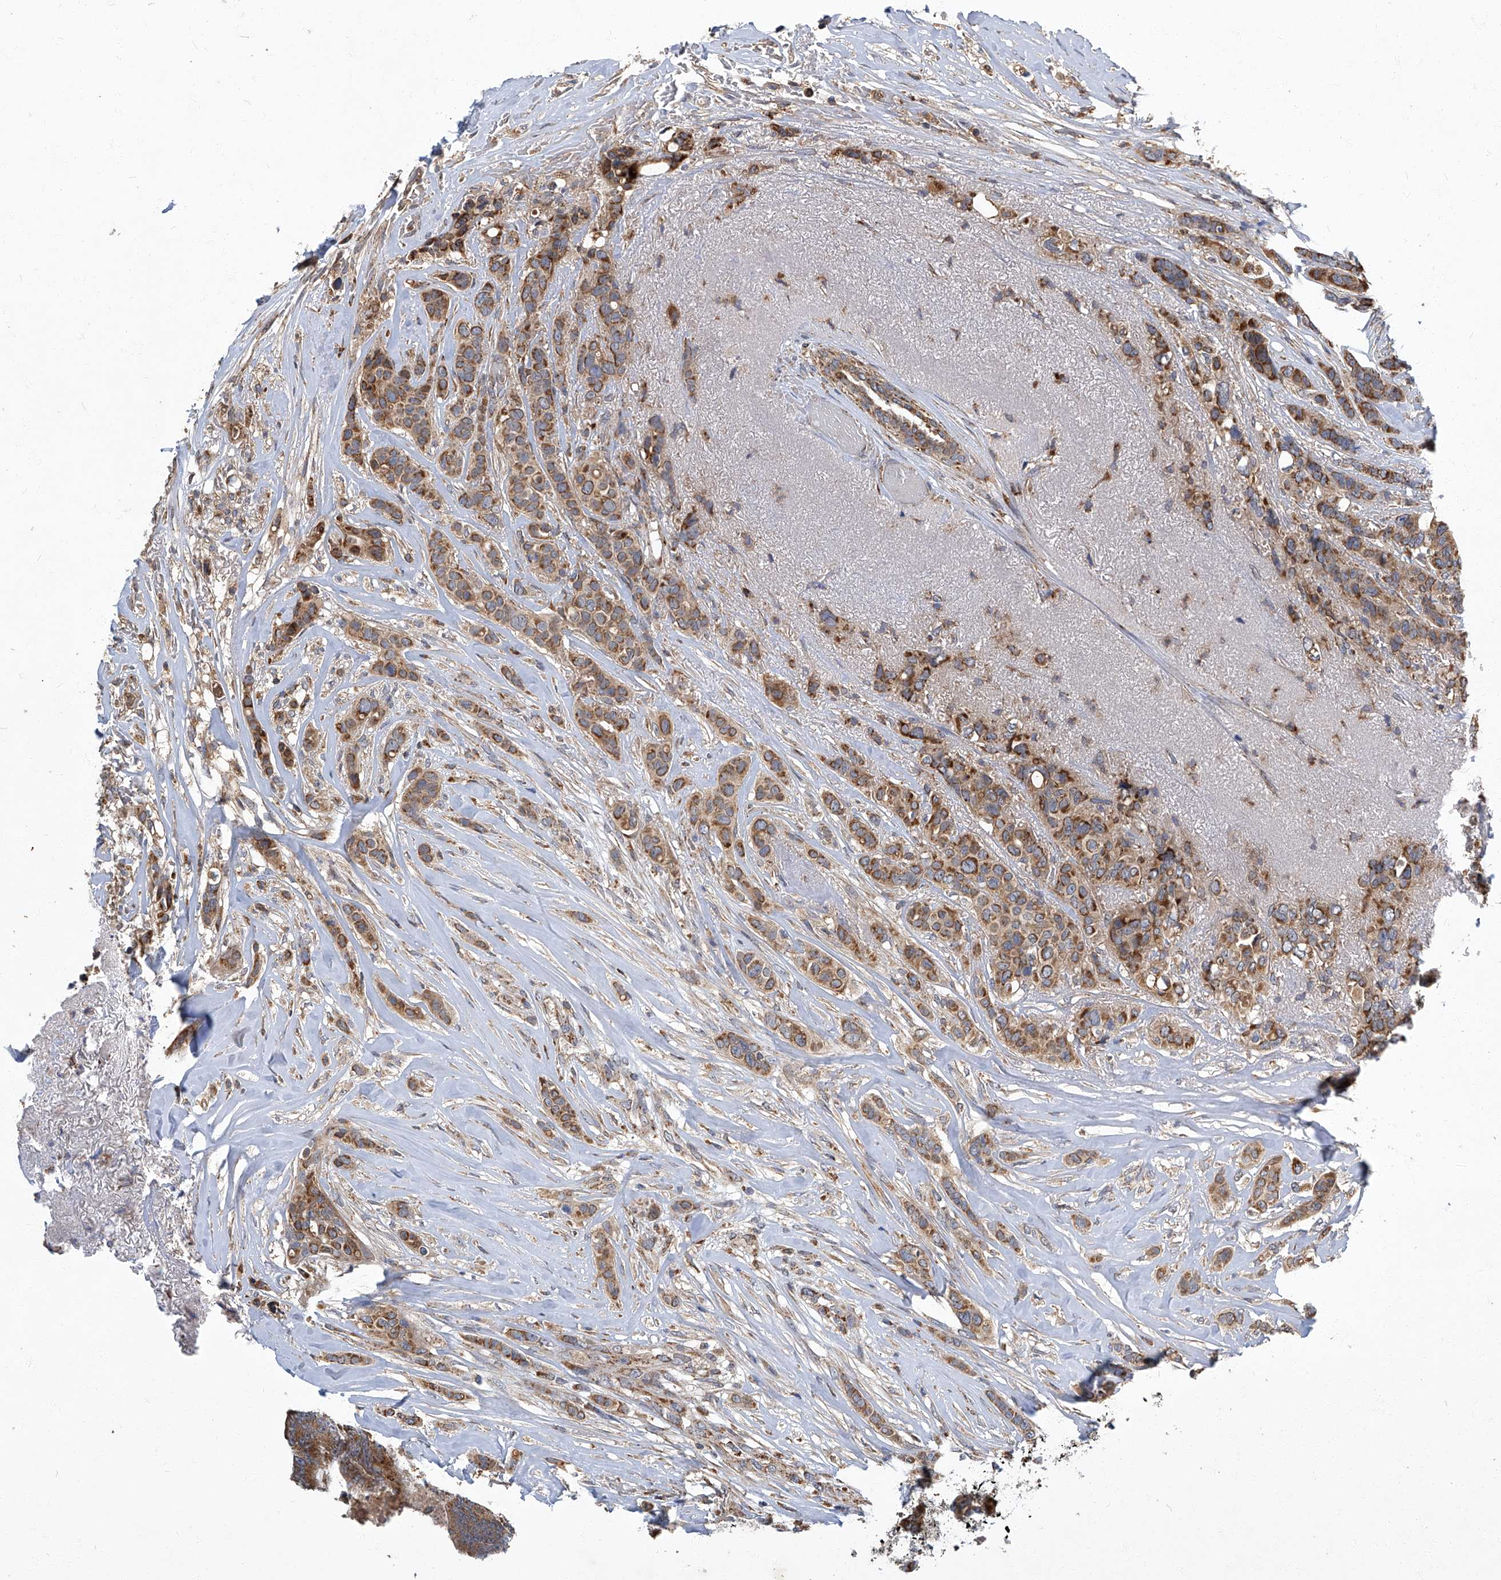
{"staining": {"intensity": "moderate", "quantity": ">75%", "location": "cytoplasmic/membranous"}, "tissue": "breast cancer", "cell_type": "Tumor cells", "image_type": "cancer", "snomed": [{"axis": "morphology", "description": "Lobular carcinoma"}, {"axis": "topography", "description": "Breast"}], "caption": "About >75% of tumor cells in breast lobular carcinoma exhibit moderate cytoplasmic/membranous protein expression as visualized by brown immunohistochemical staining.", "gene": "TNFRSF13B", "patient": {"sex": "female", "age": 51}}